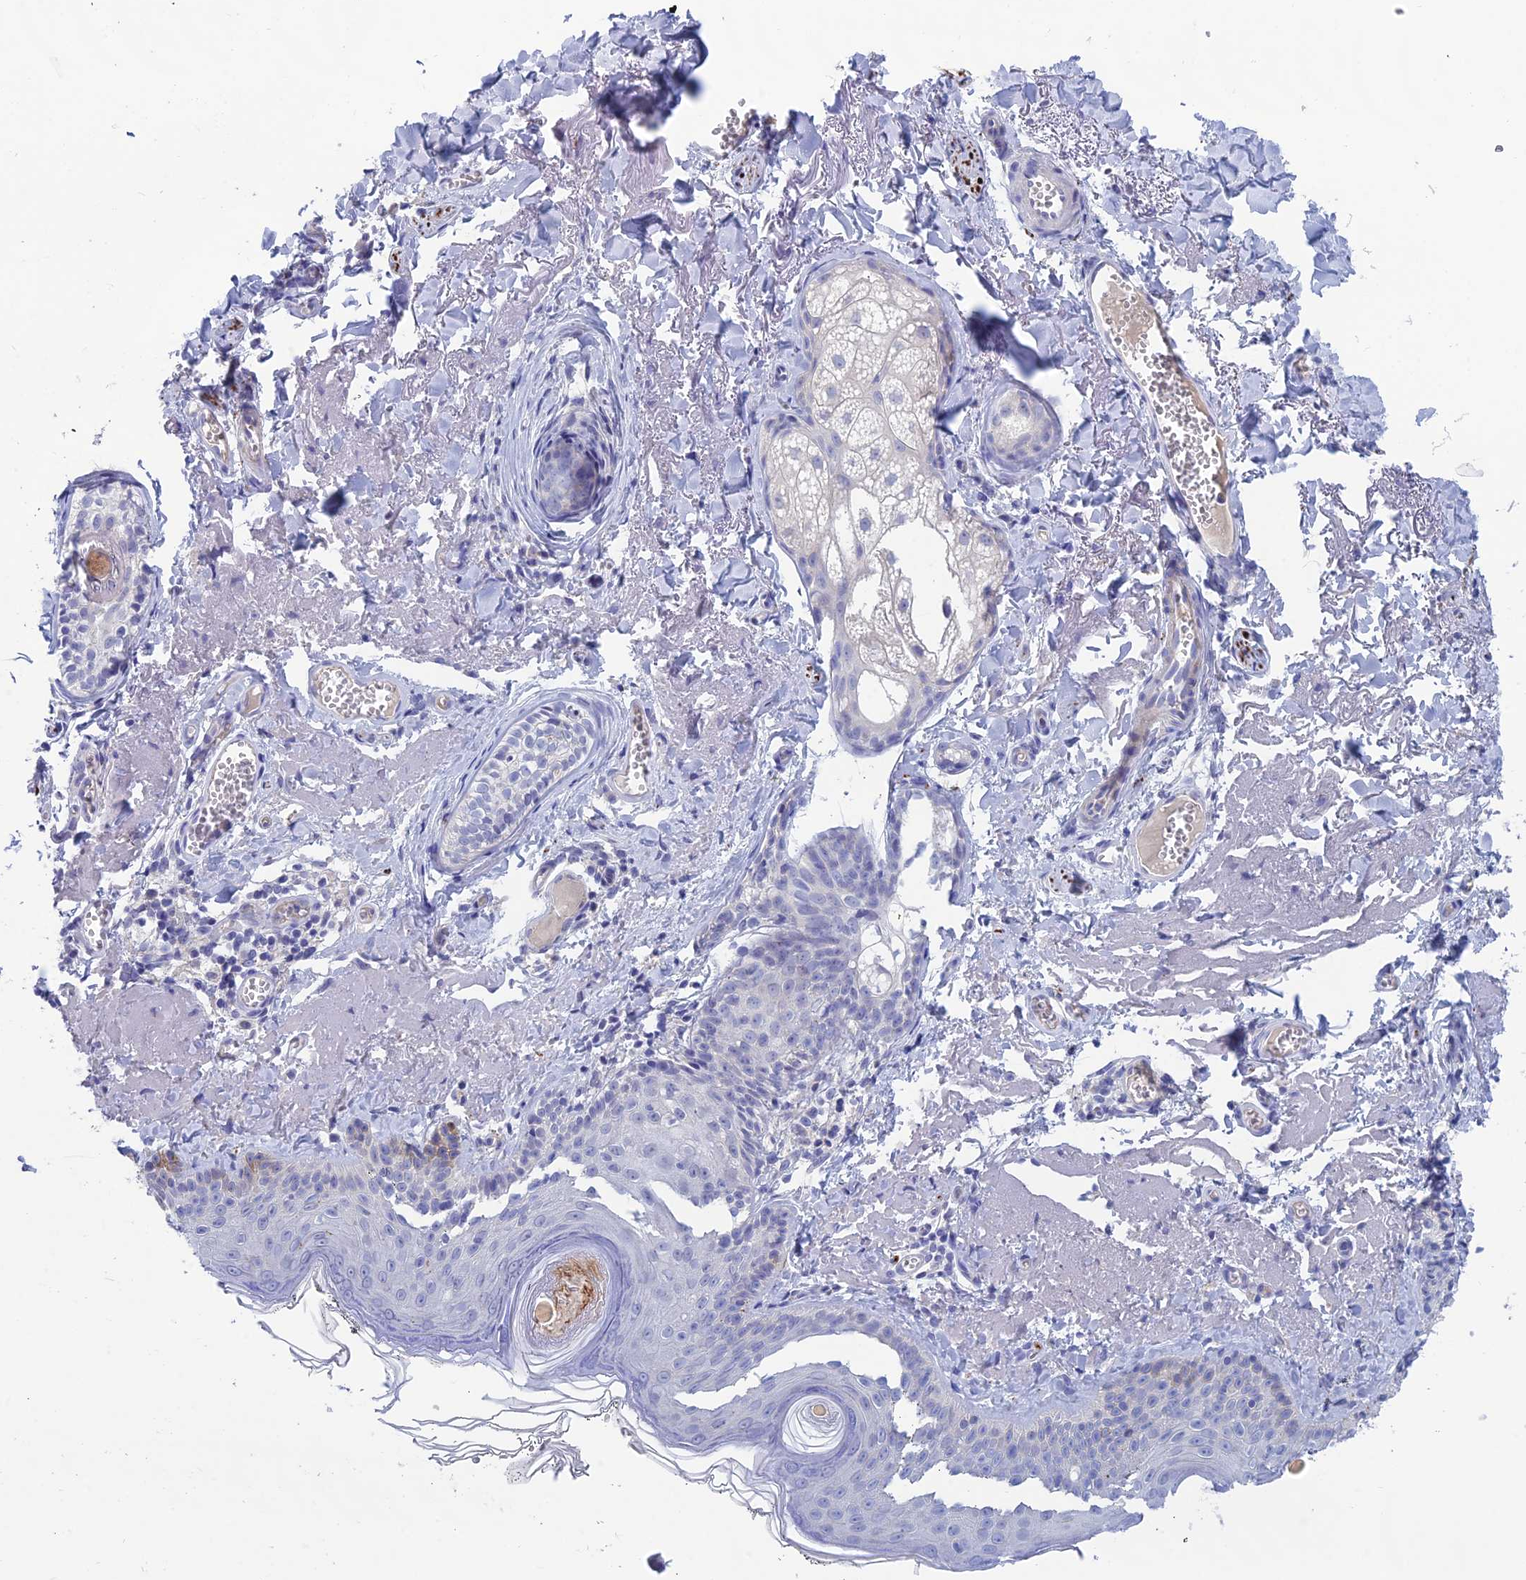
{"staining": {"intensity": "negative", "quantity": "none", "location": "none"}, "tissue": "skin cancer", "cell_type": "Tumor cells", "image_type": "cancer", "snomed": [{"axis": "morphology", "description": "Basal cell carcinoma"}, {"axis": "topography", "description": "Skin"}], "caption": "Basal cell carcinoma (skin) stained for a protein using IHC exhibits no staining tumor cells.", "gene": "XPO7", "patient": {"sex": "female", "age": 74}}